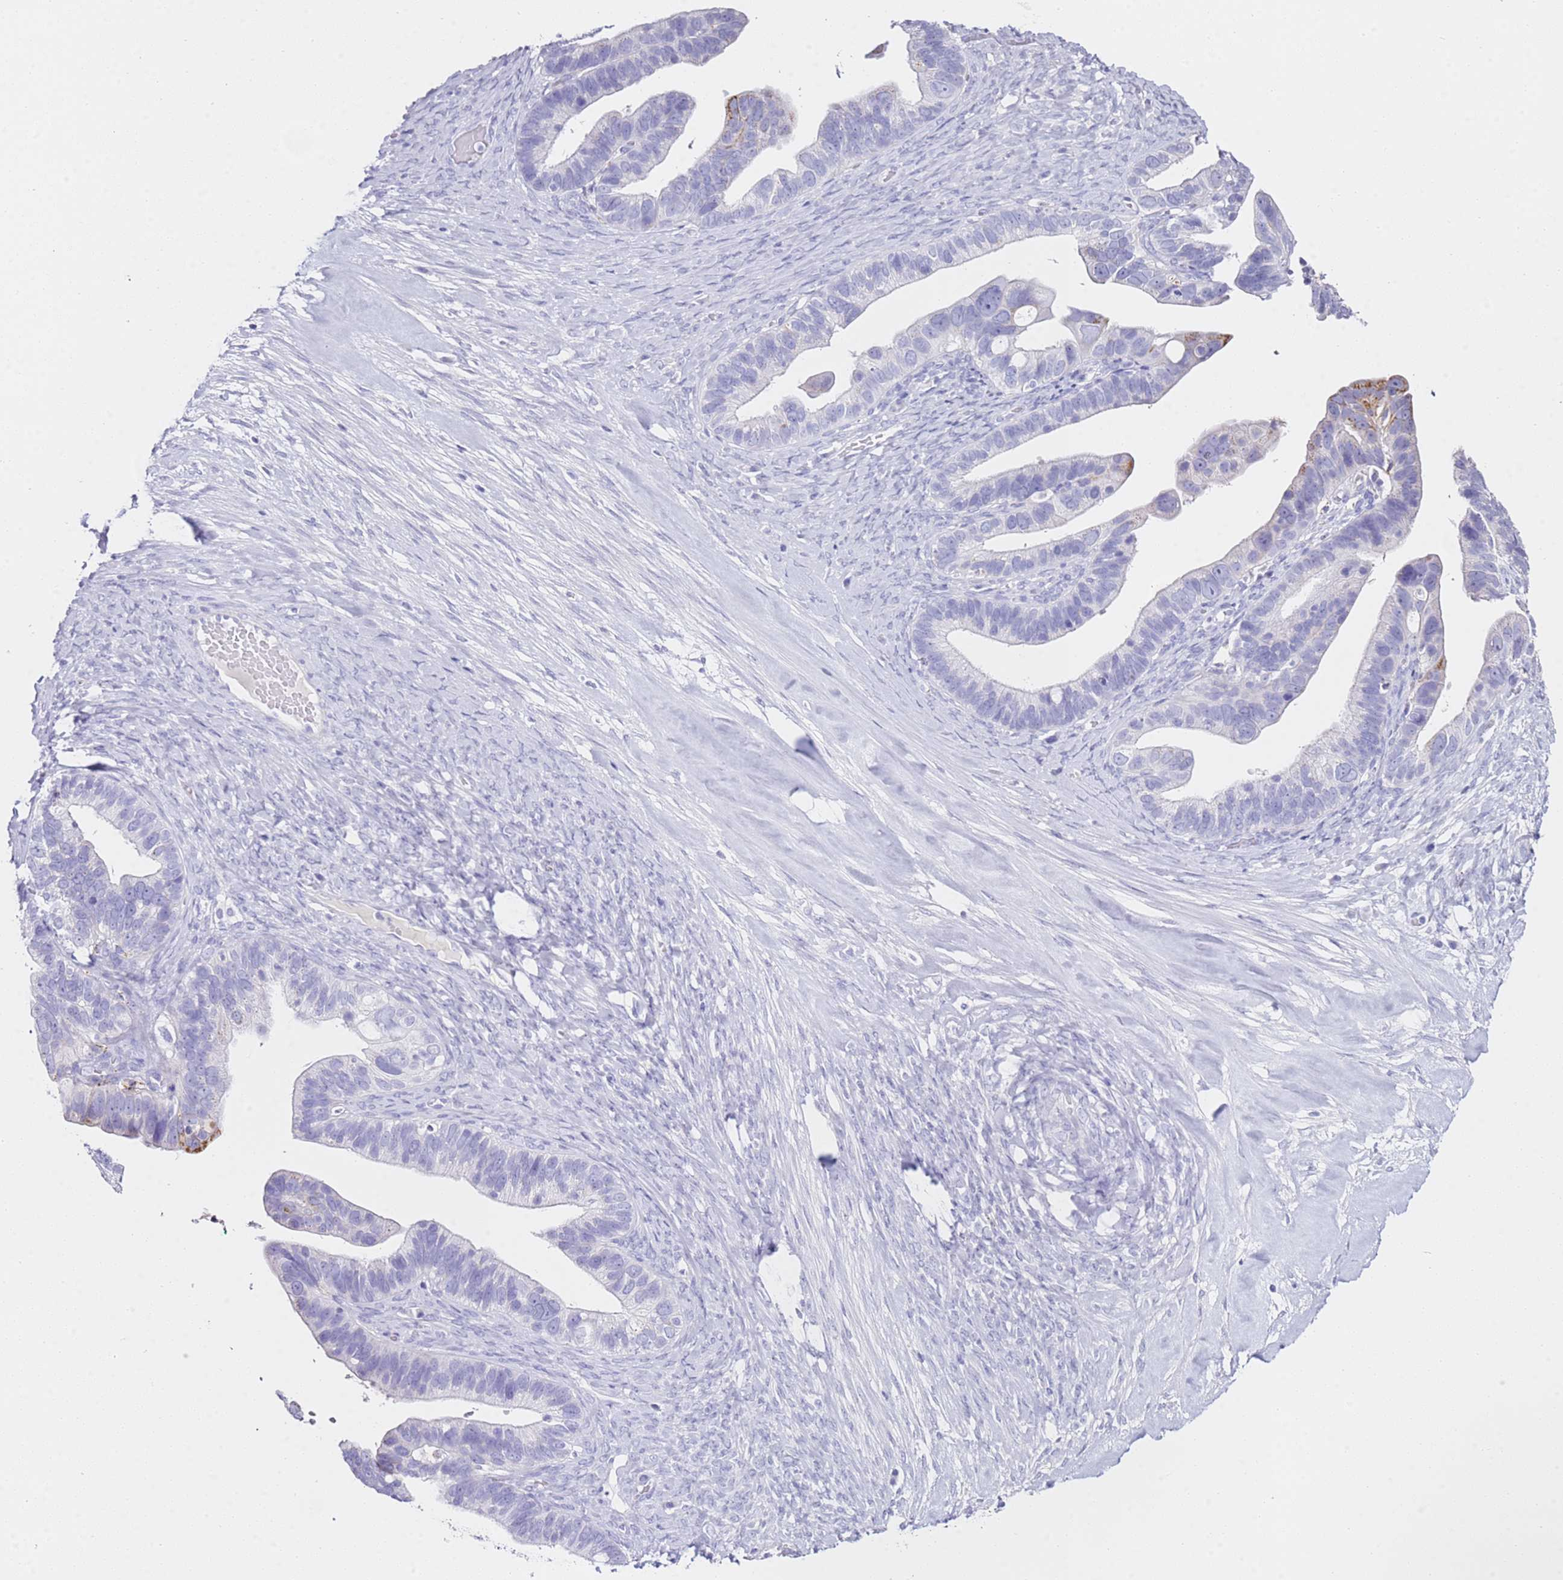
{"staining": {"intensity": "negative", "quantity": "none", "location": "none"}, "tissue": "ovarian cancer", "cell_type": "Tumor cells", "image_type": "cancer", "snomed": [{"axis": "morphology", "description": "Cystadenocarcinoma, serous, NOS"}, {"axis": "topography", "description": "Ovary"}], "caption": "This photomicrograph is of ovarian serous cystadenocarcinoma stained with immunohistochemistry to label a protein in brown with the nuclei are counter-stained blue. There is no positivity in tumor cells.", "gene": "PTBP2", "patient": {"sex": "female", "age": 56}}